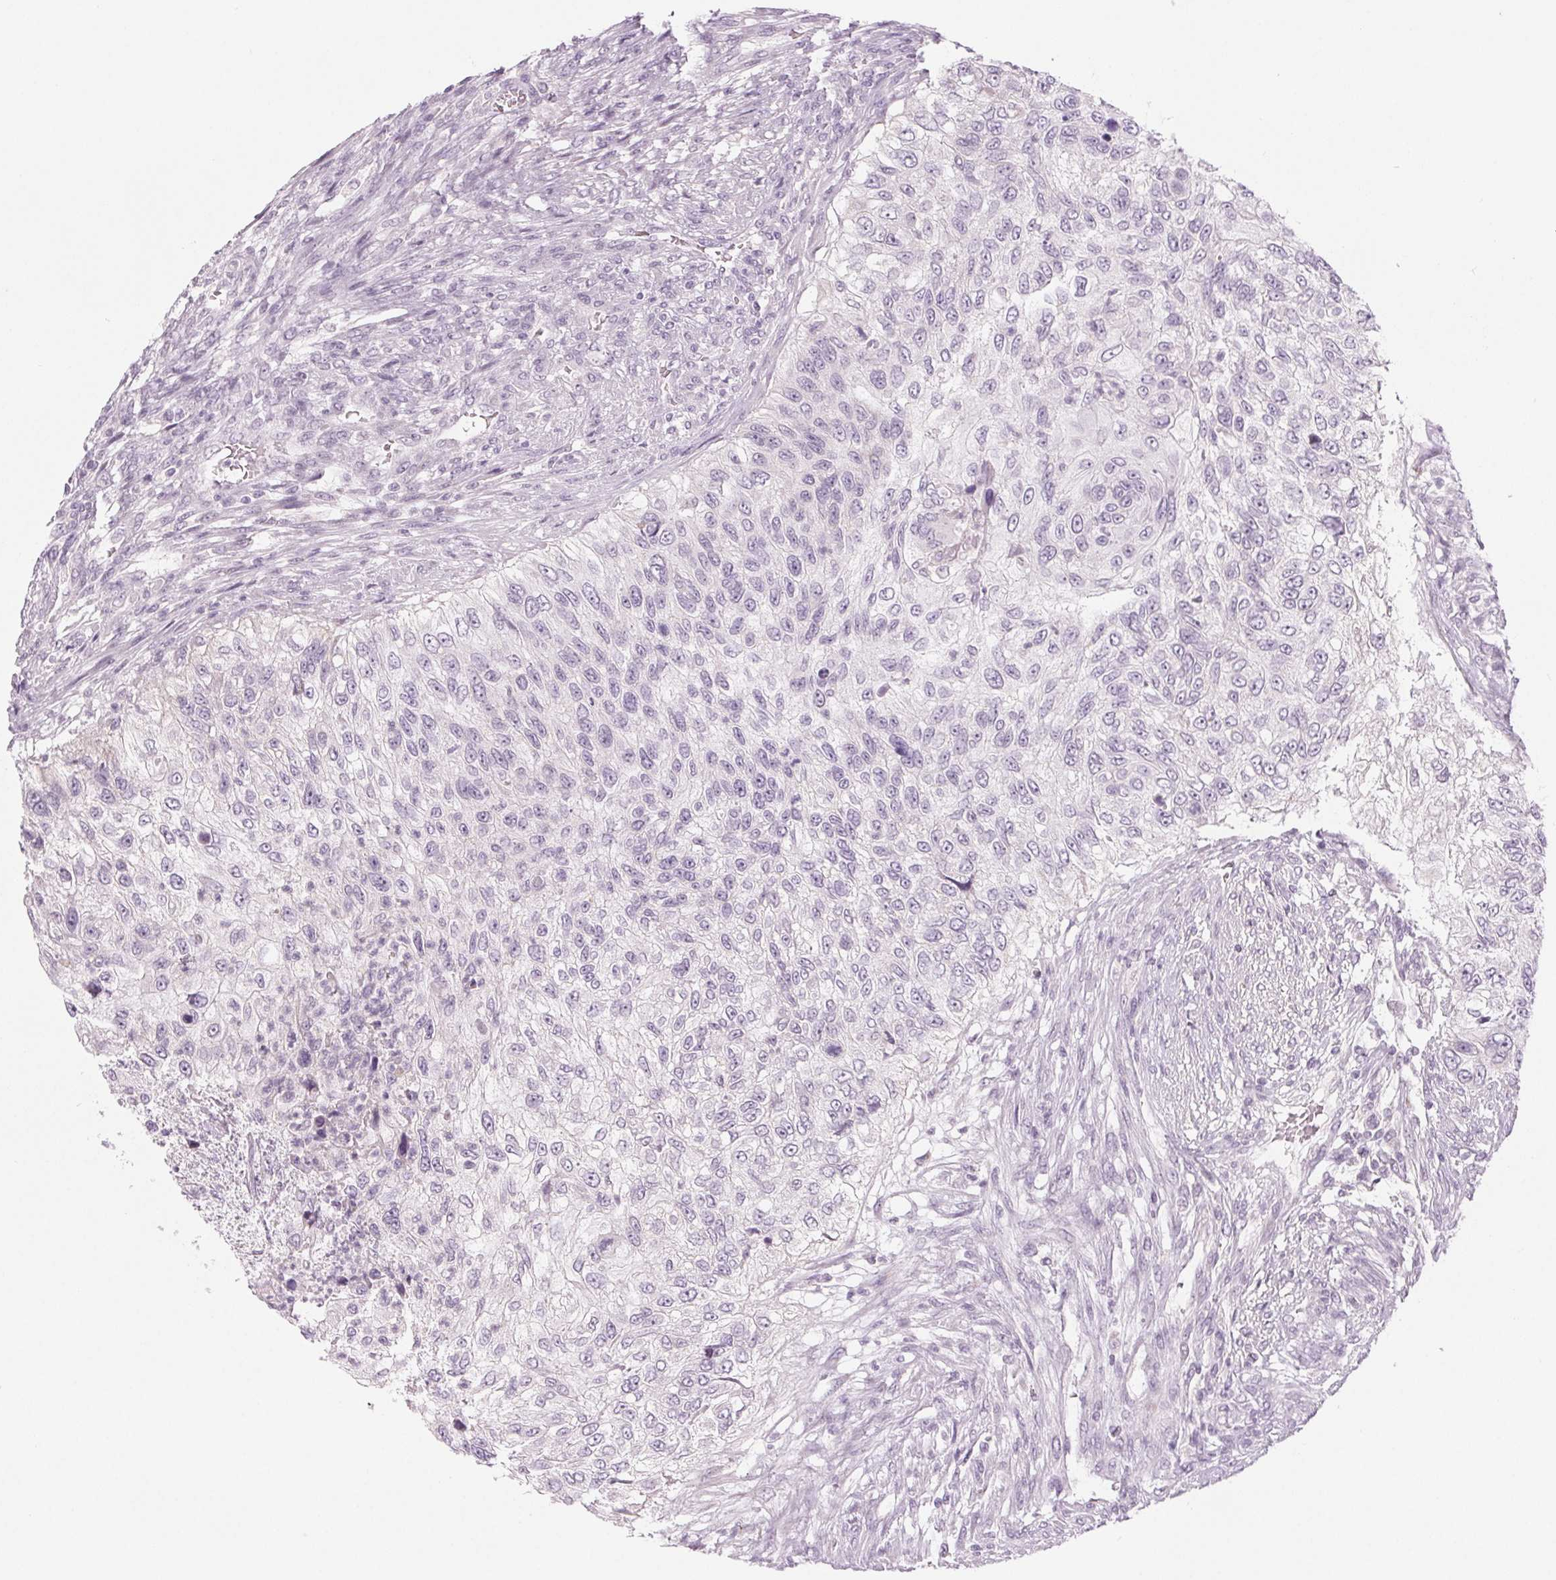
{"staining": {"intensity": "negative", "quantity": "none", "location": "none"}, "tissue": "urothelial cancer", "cell_type": "Tumor cells", "image_type": "cancer", "snomed": [{"axis": "morphology", "description": "Urothelial carcinoma, High grade"}, {"axis": "topography", "description": "Urinary bladder"}], "caption": "IHC micrograph of urothelial cancer stained for a protein (brown), which demonstrates no positivity in tumor cells.", "gene": "EHHADH", "patient": {"sex": "female", "age": 60}}